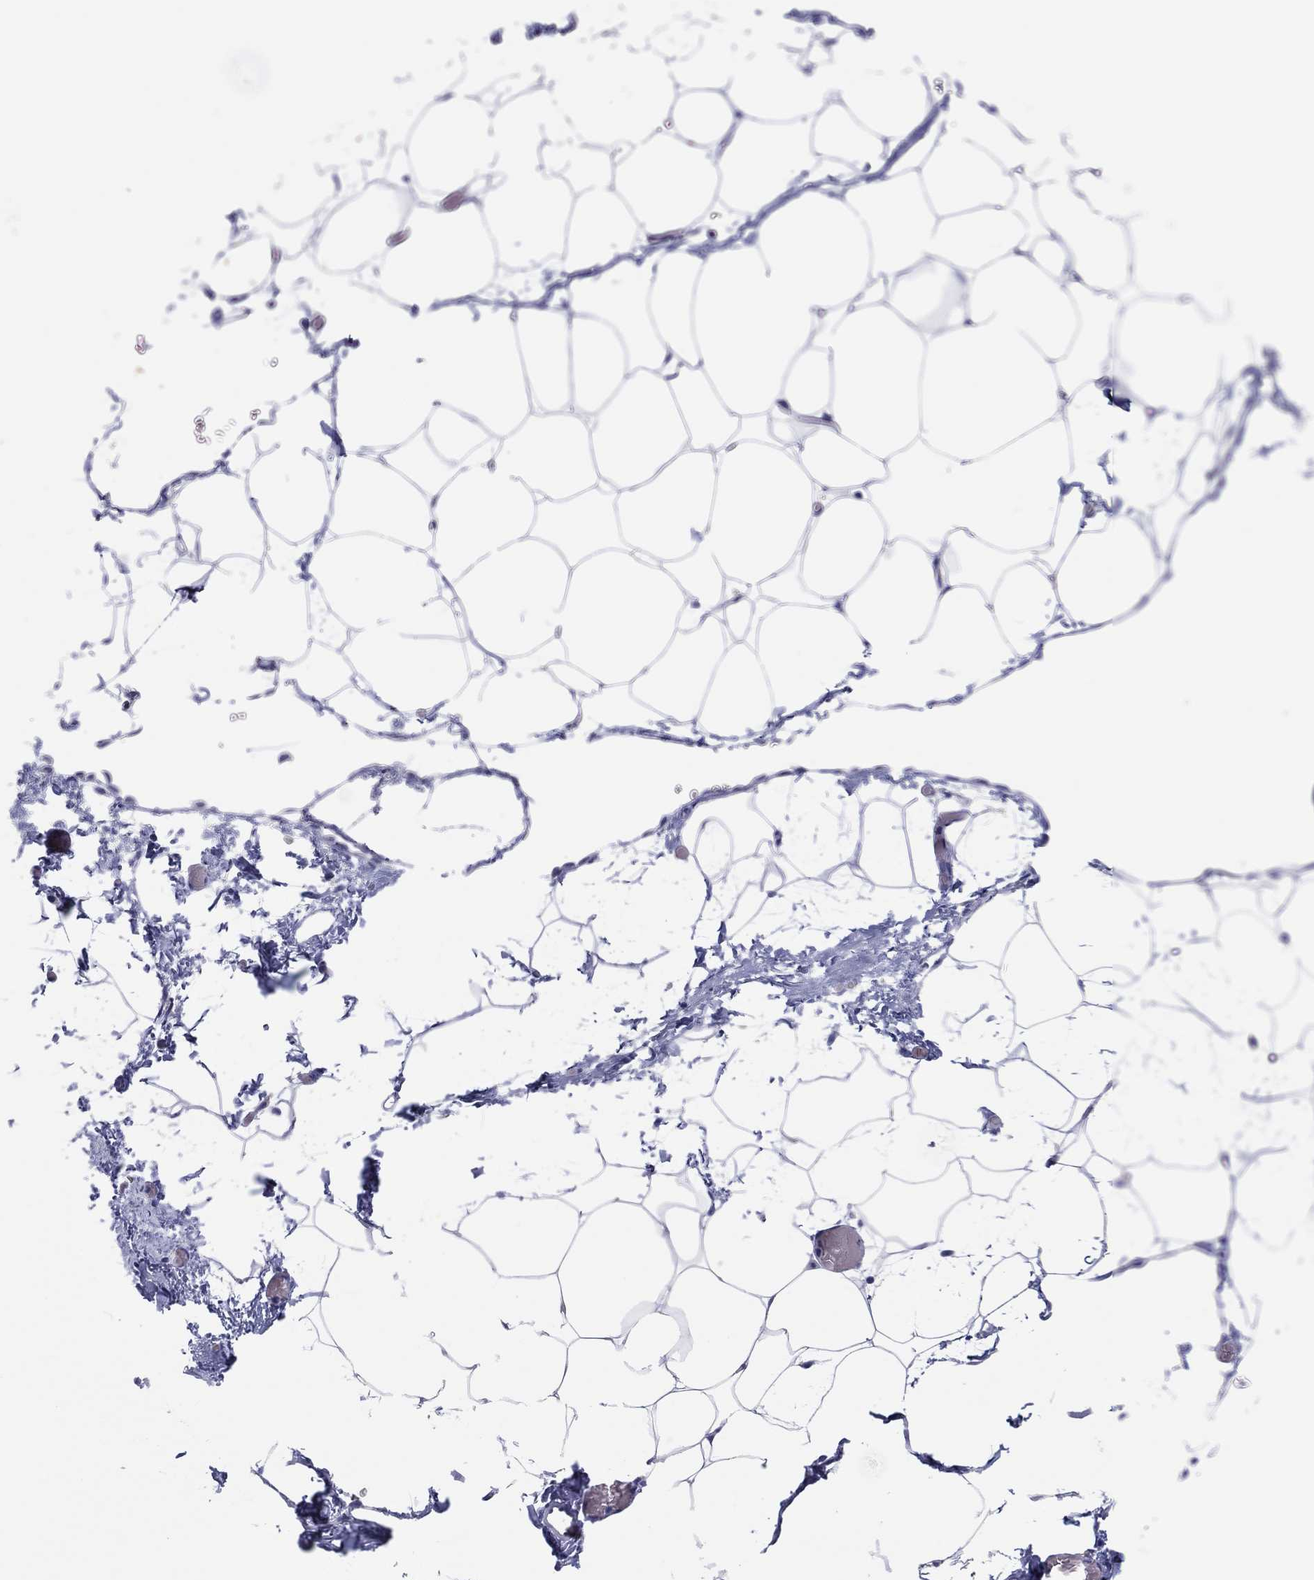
{"staining": {"intensity": "negative", "quantity": "none", "location": "none"}, "tissue": "adipose tissue", "cell_type": "Adipocytes", "image_type": "normal", "snomed": [{"axis": "morphology", "description": "Normal tissue, NOS"}, {"axis": "topography", "description": "Adipose tissue"}], "caption": "Immunohistochemistry histopathology image of unremarkable human adipose tissue stained for a protein (brown), which displays no expression in adipocytes. The staining was performed using DAB (3,3'-diaminobenzidine) to visualize the protein expression in brown, while the nuclei were stained in blue with hematoxylin (Magnification: 20x).", "gene": "ERICH3", "patient": {"sex": "male", "age": 57}}